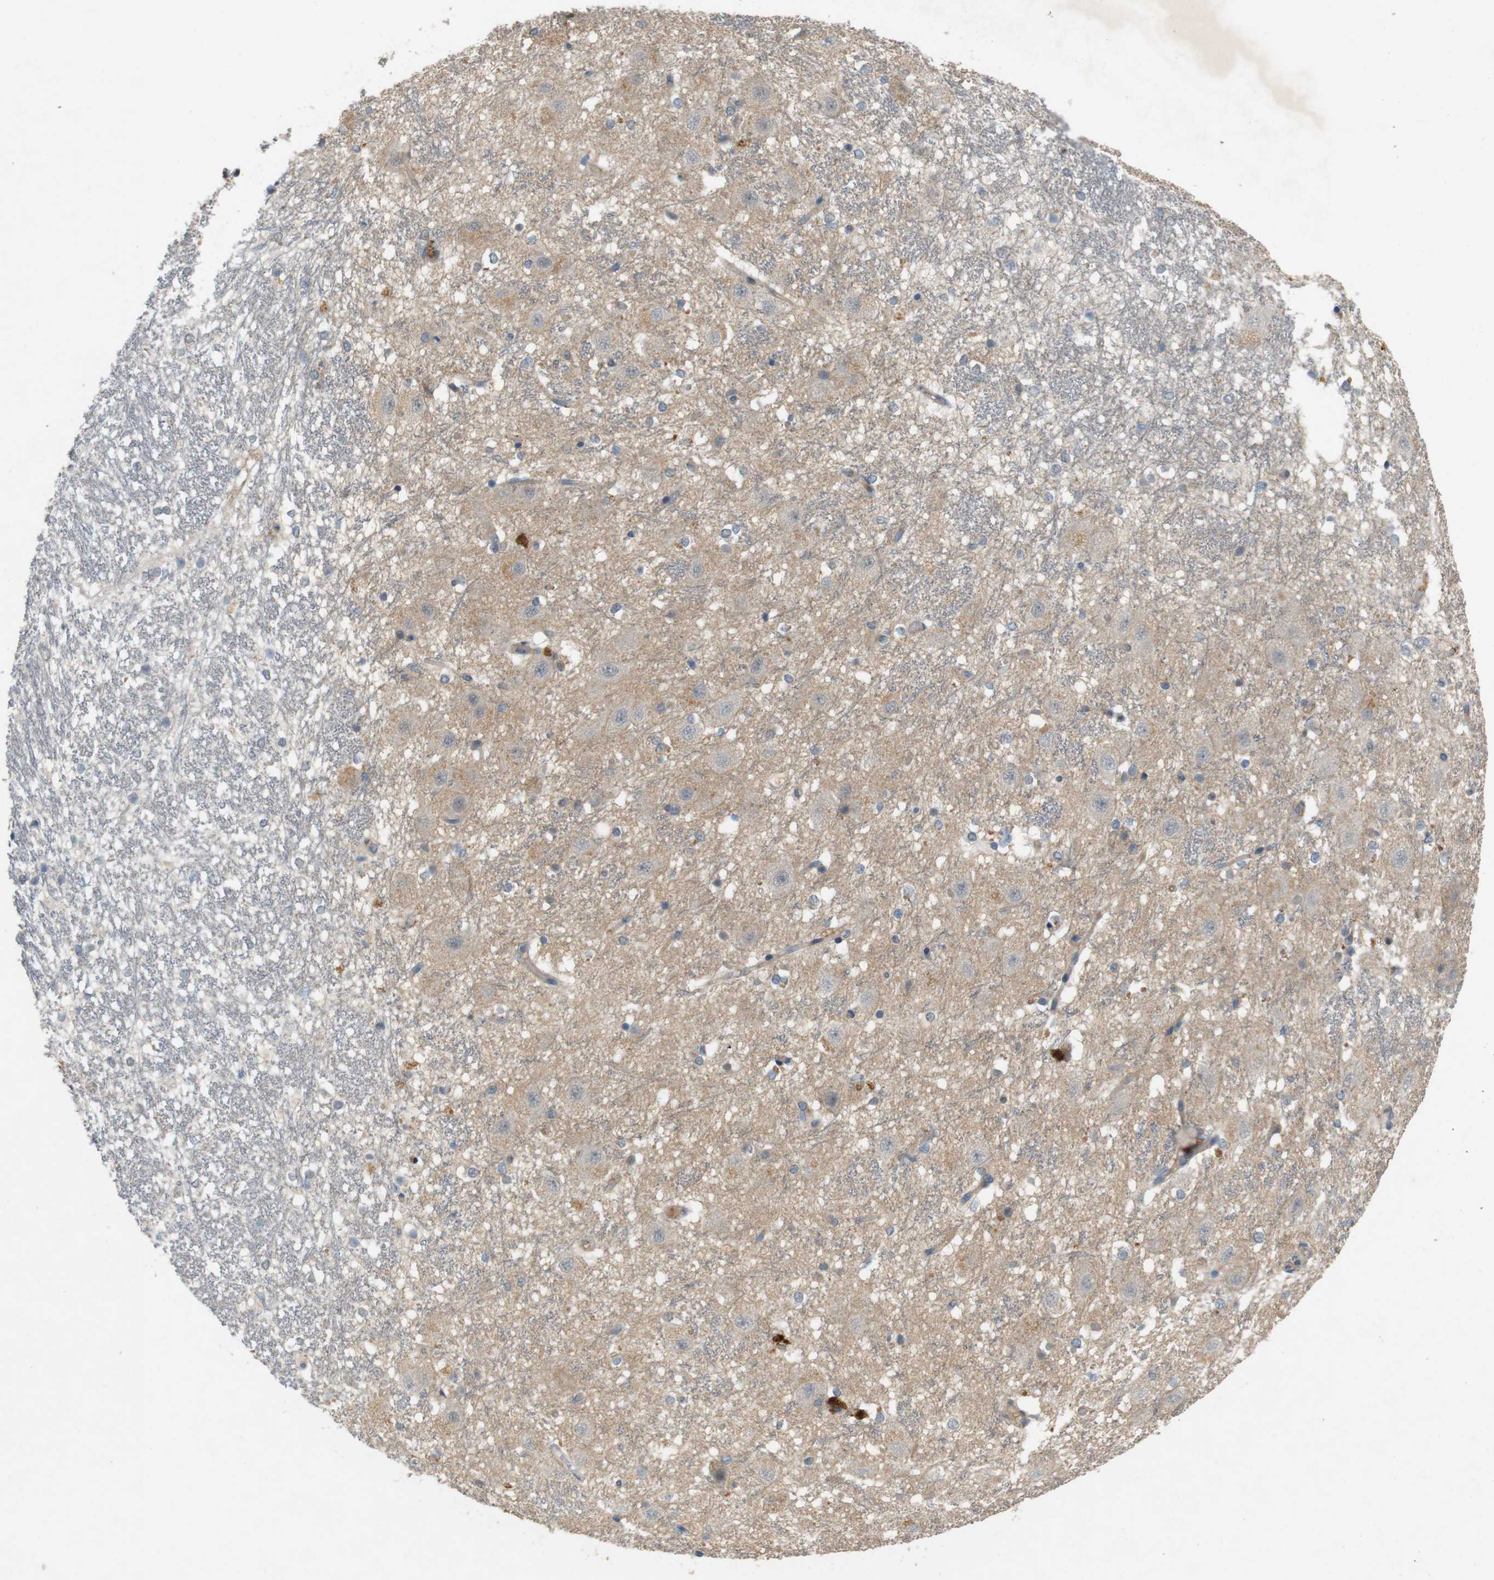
{"staining": {"intensity": "negative", "quantity": "none", "location": "none"}, "tissue": "hippocampus", "cell_type": "Glial cells", "image_type": "normal", "snomed": [{"axis": "morphology", "description": "Normal tissue, NOS"}, {"axis": "topography", "description": "Hippocampus"}], "caption": "An immunohistochemistry (IHC) micrograph of unremarkable hippocampus is shown. There is no staining in glial cells of hippocampus. (Stains: DAB (3,3'-diaminobenzidine) IHC with hematoxylin counter stain, Microscopy: brightfield microscopy at high magnification).", "gene": "PVR", "patient": {"sex": "female", "age": 19}}